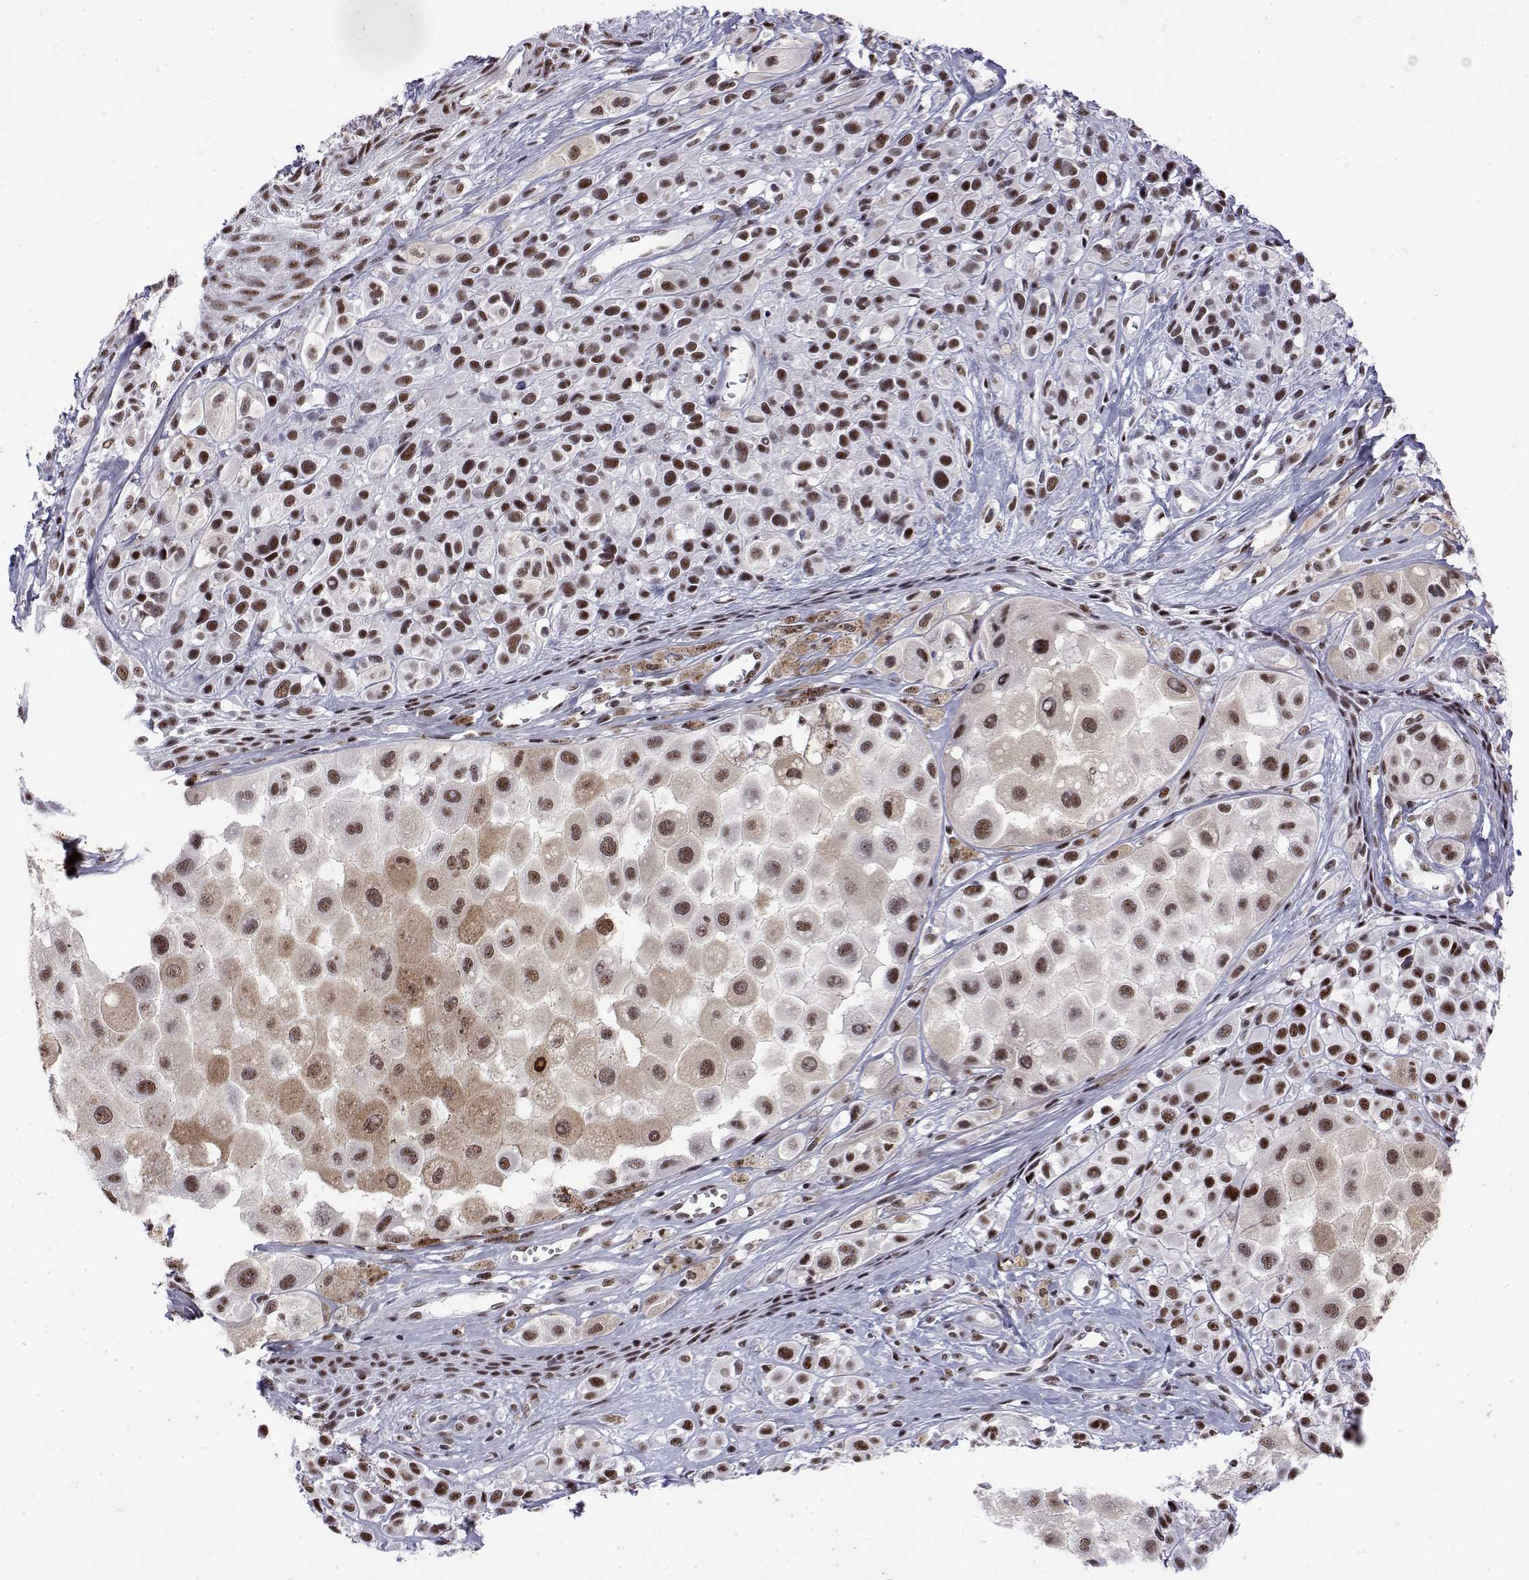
{"staining": {"intensity": "moderate", "quantity": ">75%", "location": "nuclear"}, "tissue": "melanoma", "cell_type": "Tumor cells", "image_type": "cancer", "snomed": [{"axis": "morphology", "description": "Malignant melanoma, NOS"}, {"axis": "topography", "description": "Skin"}], "caption": "IHC histopathology image of human melanoma stained for a protein (brown), which demonstrates medium levels of moderate nuclear positivity in approximately >75% of tumor cells.", "gene": "POLDIP3", "patient": {"sex": "male", "age": 77}}